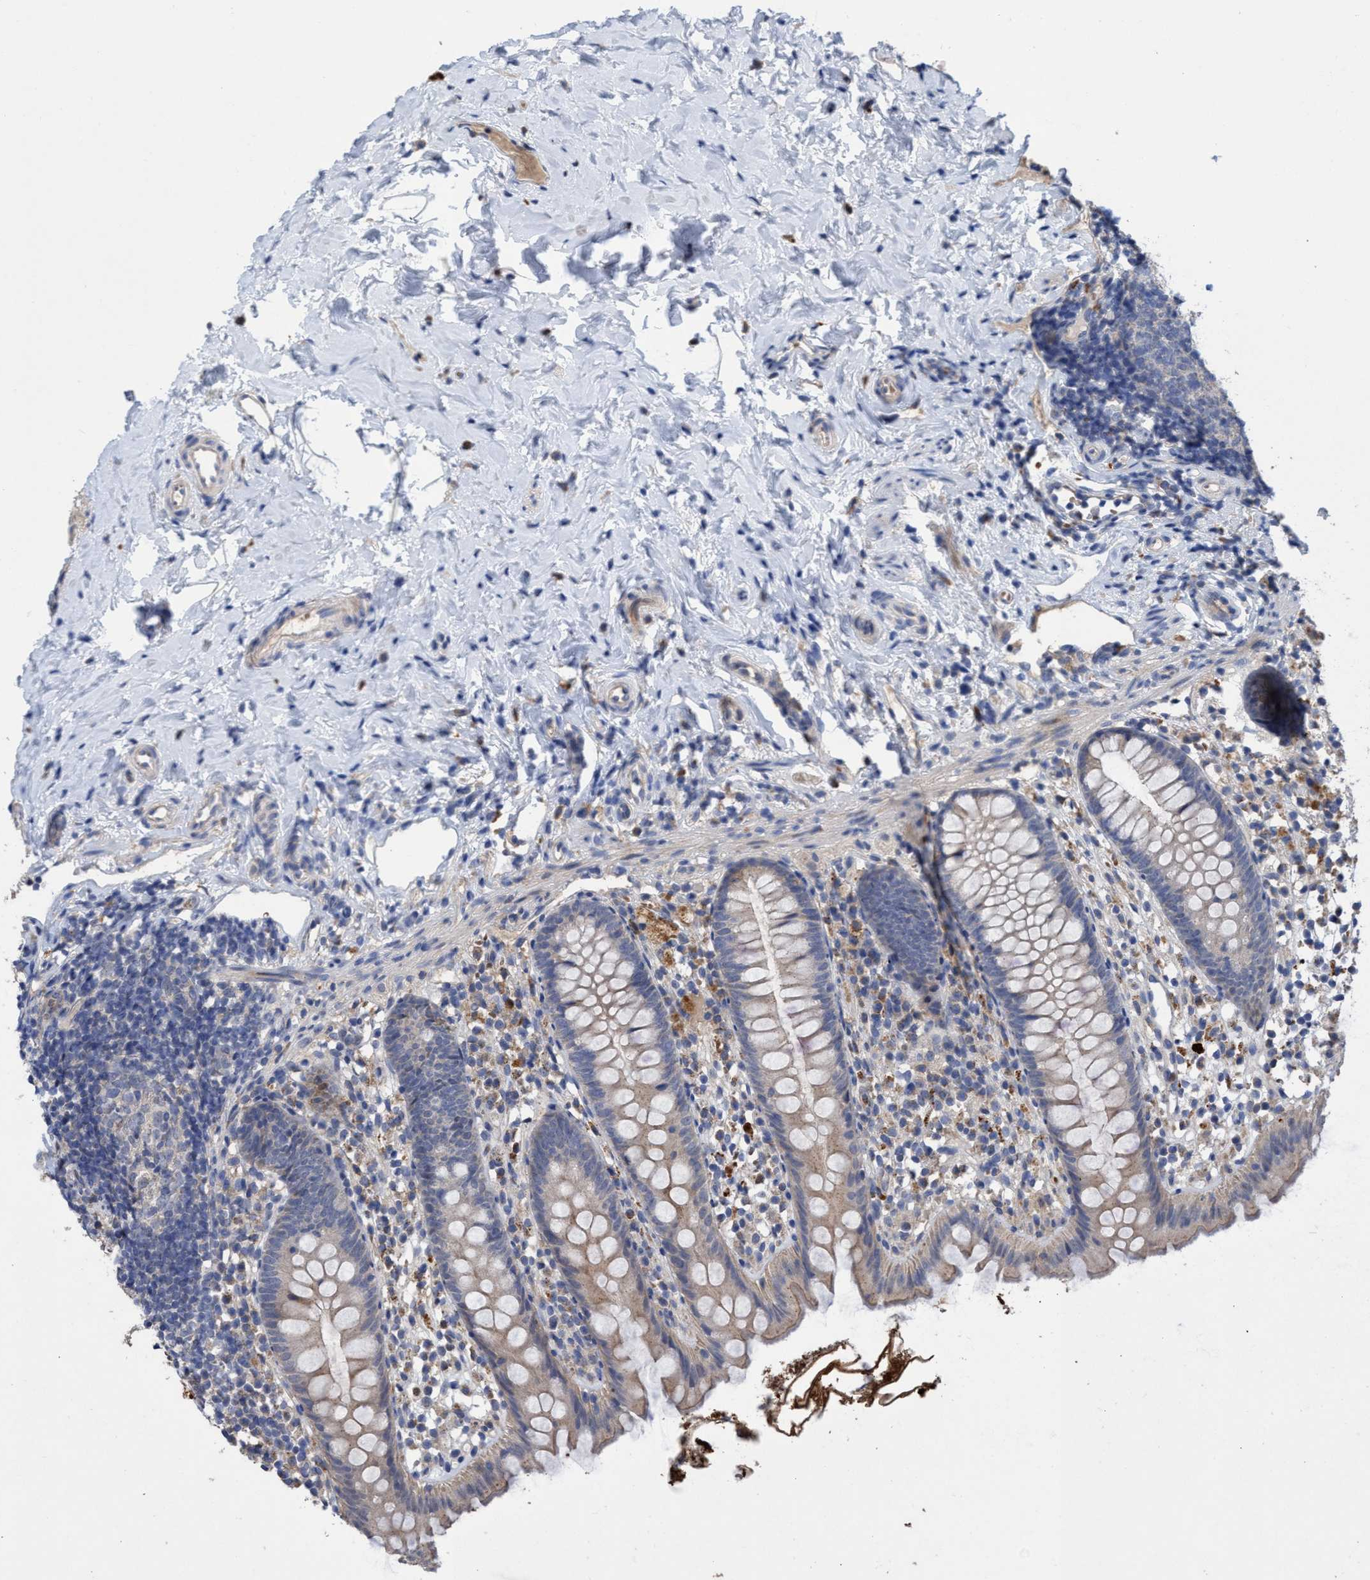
{"staining": {"intensity": "weak", "quantity": "25%-75%", "location": "cytoplasmic/membranous"}, "tissue": "appendix", "cell_type": "Glandular cells", "image_type": "normal", "snomed": [{"axis": "morphology", "description": "Normal tissue, NOS"}, {"axis": "topography", "description": "Appendix"}], "caption": "The photomicrograph demonstrates a brown stain indicating the presence of a protein in the cytoplasmic/membranous of glandular cells in appendix. (DAB (3,3'-diaminobenzidine) IHC with brightfield microscopy, high magnification).", "gene": "SEMA4D", "patient": {"sex": "female", "age": 20}}